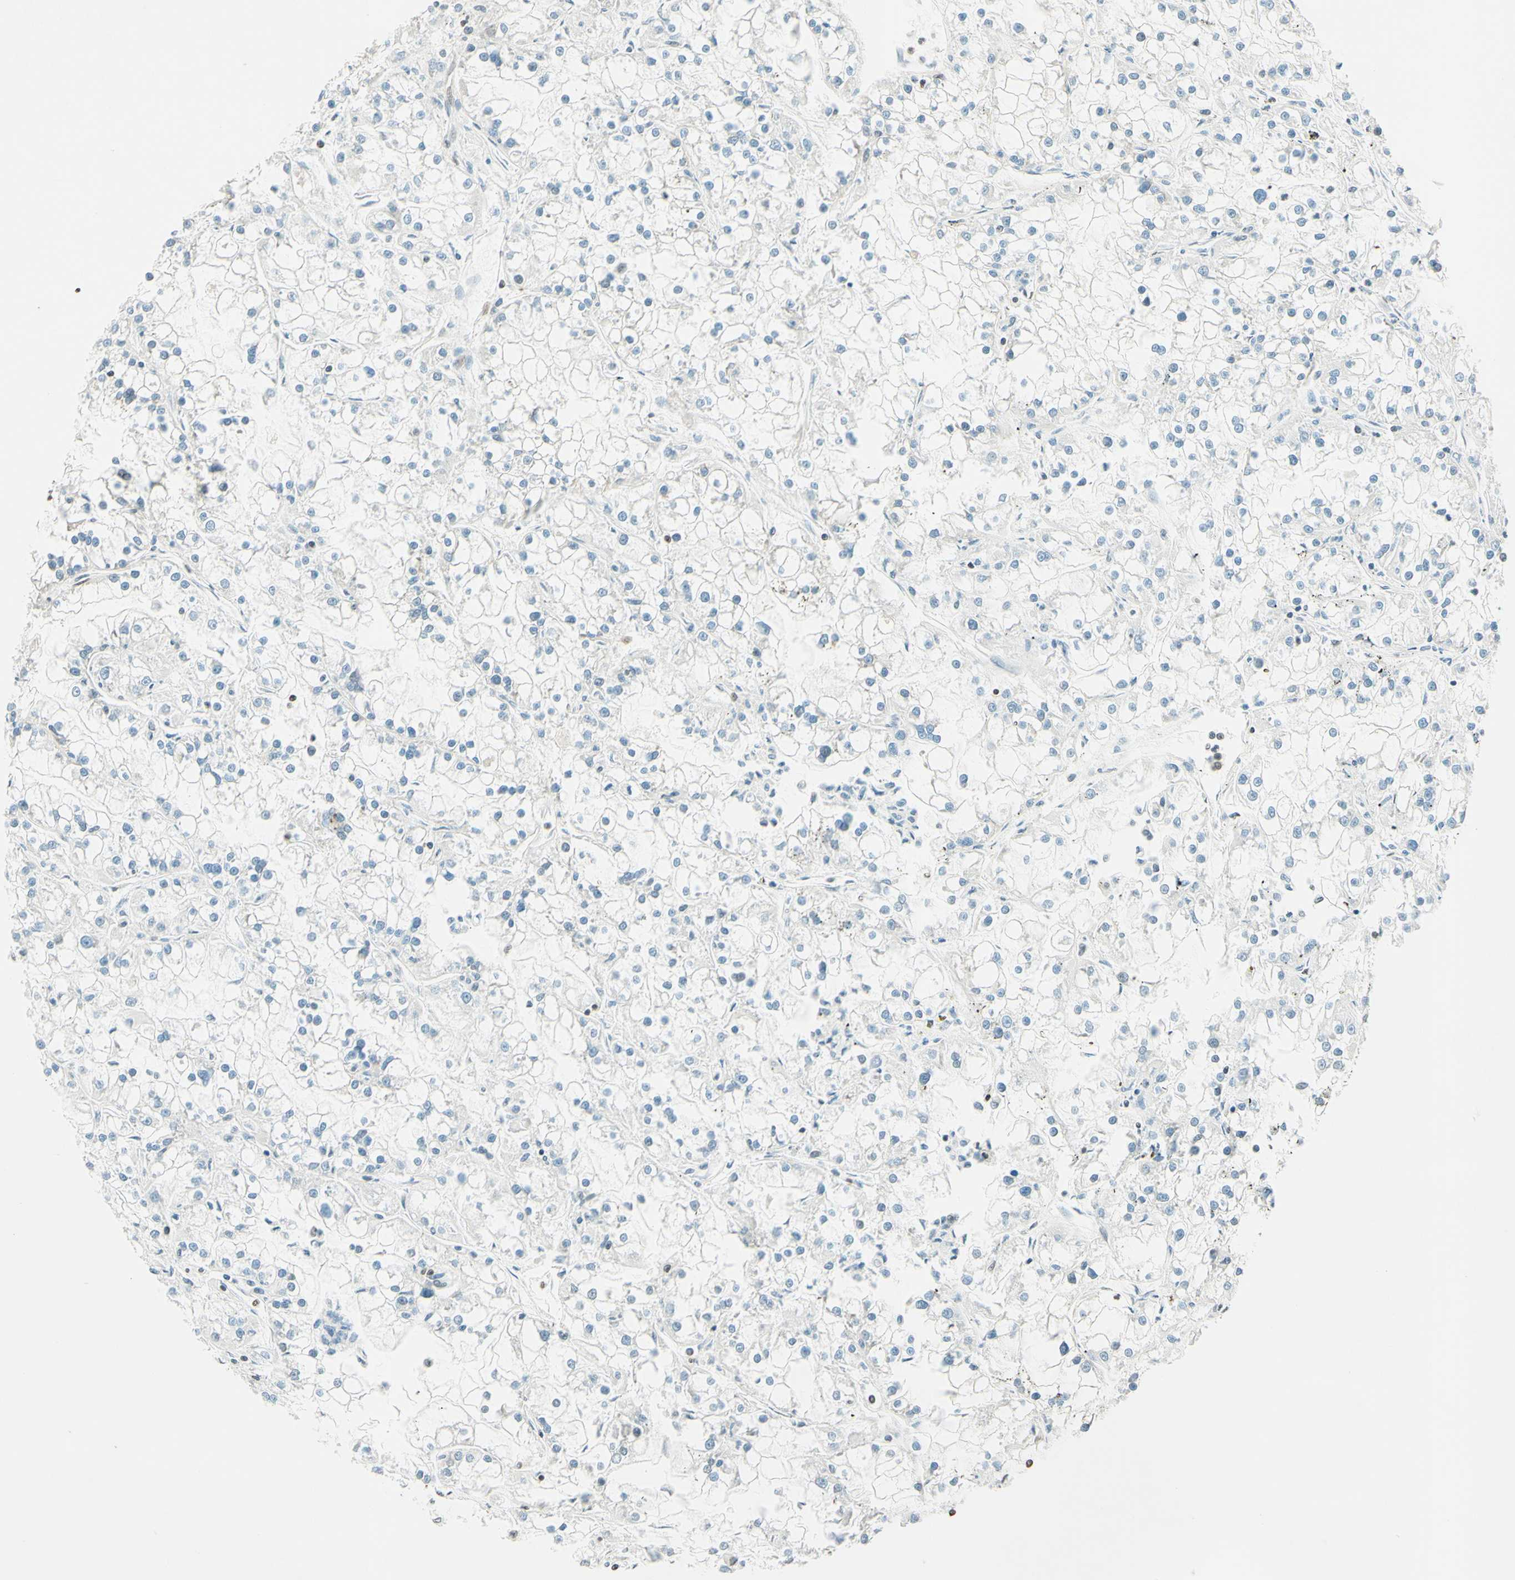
{"staining": {"intensity": "weak", "quantity": "<25%", "location": "nuclear"}, "tissue": "renal cancer", "cell_type": "Tumor cells", "image_type": "cancer", "snomed": [{"axis": "morphology", "description": "Adenocarcinoma, NOS"}, {"axis": "topography", "description": "Kidney"}], "caption": "The image displays no significant staining in tumor cells of adenocarcinoma (renal). (DAB IHC, high magnification).", "gene": "MSH2", "patient": {"sex": "female", "age": 52}}